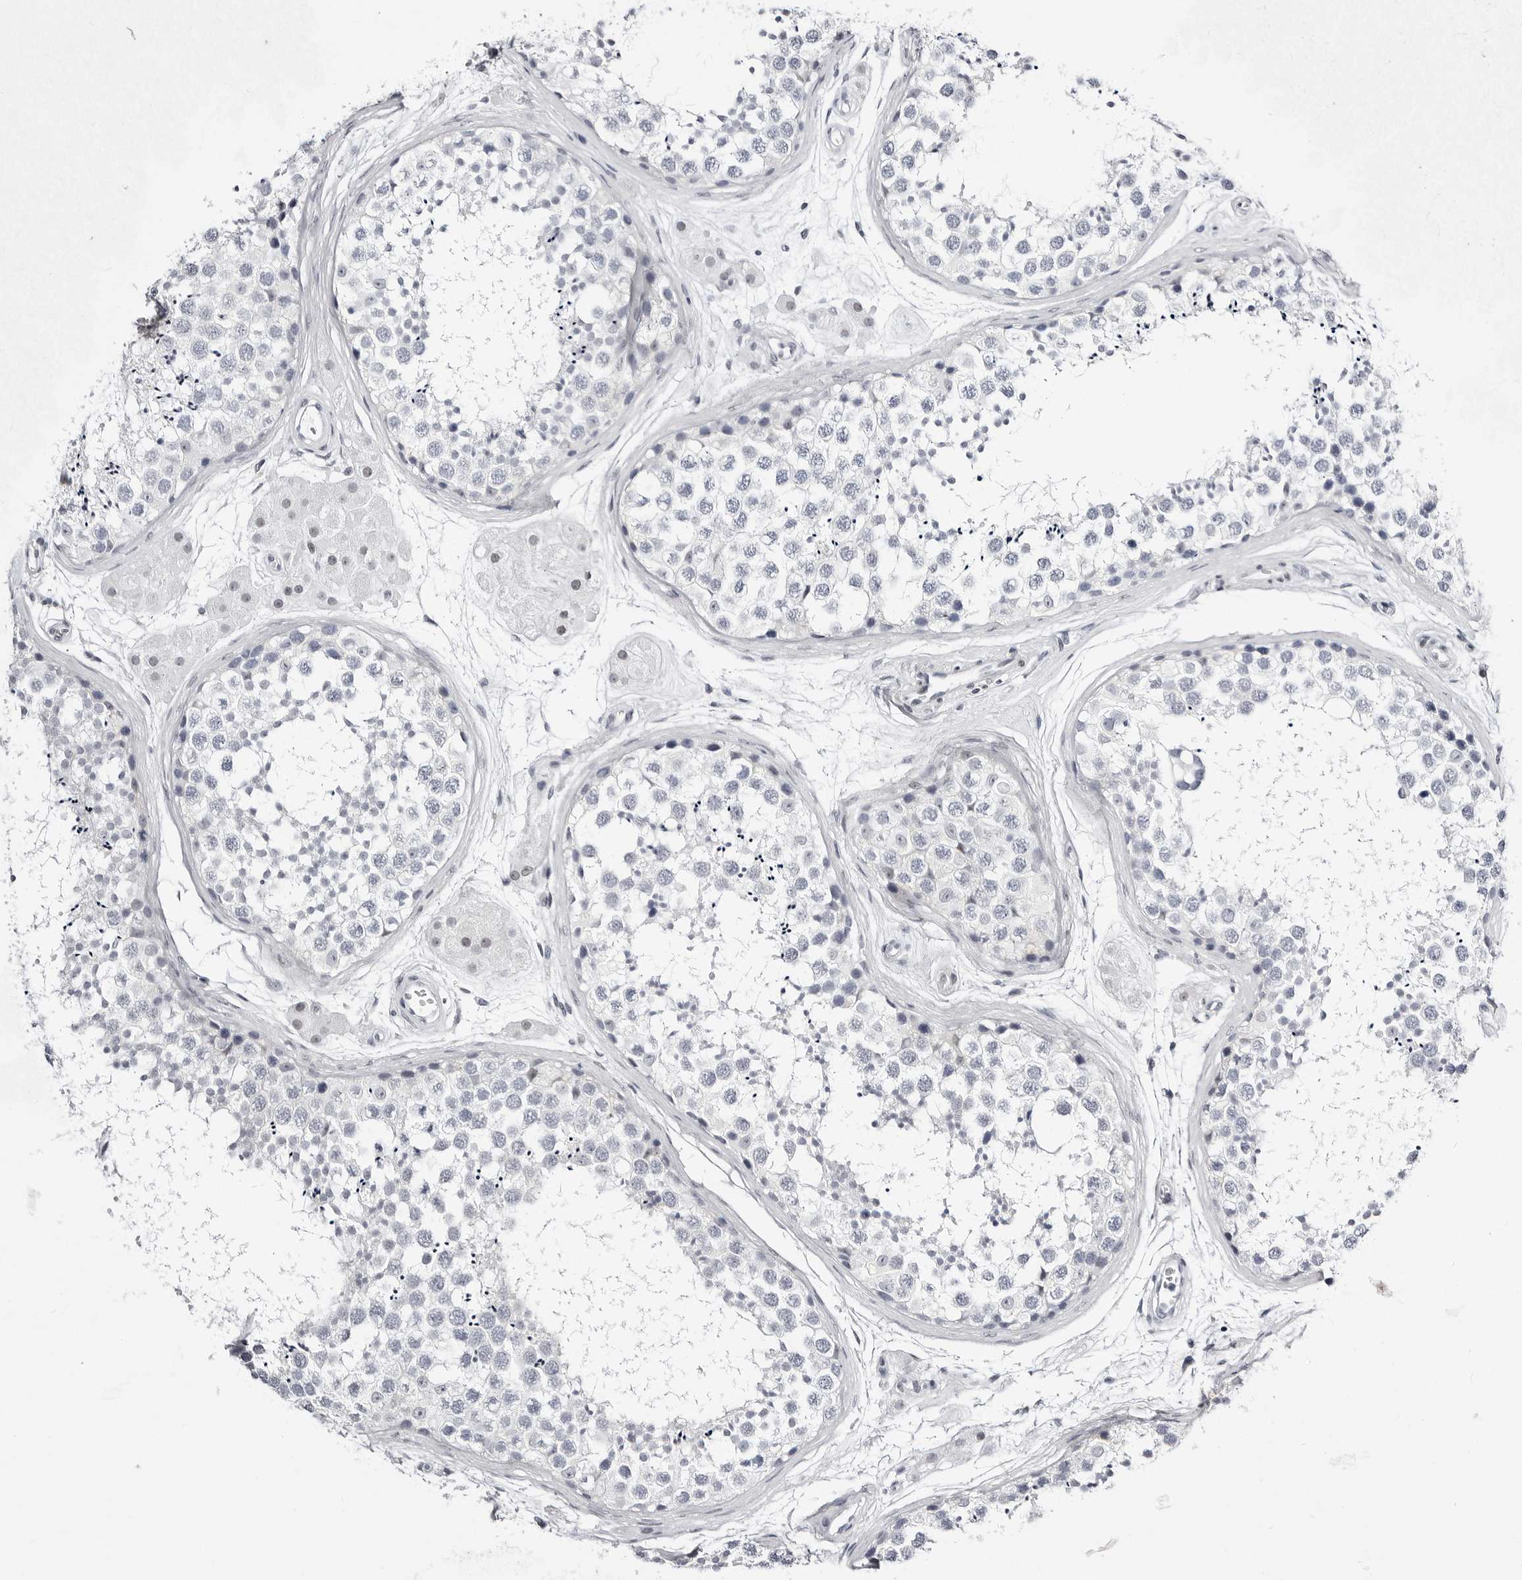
{"staining": {"intensity": "negative", "quantity": "none", "location": "none"}, "tissue": "testis", "cell_type": "Cells in seminiferous ducts", "image_type": "normal", "snomed": [{"axis": "morphology", "description": "Normal tissue, NOS"}, {"axis": "topography", "description": "Testis"}], "caption": "IHC histopathology image of benign human testis stained for a protein (brown), which exhibits no positivity in cells in seminiferous ducts. The staining is performed using DAB brown chromogen with nuclei counter-stained in using hematoxylin.", "gene": "VEZF1", "patient": {"sex": "male", "age": 56}}